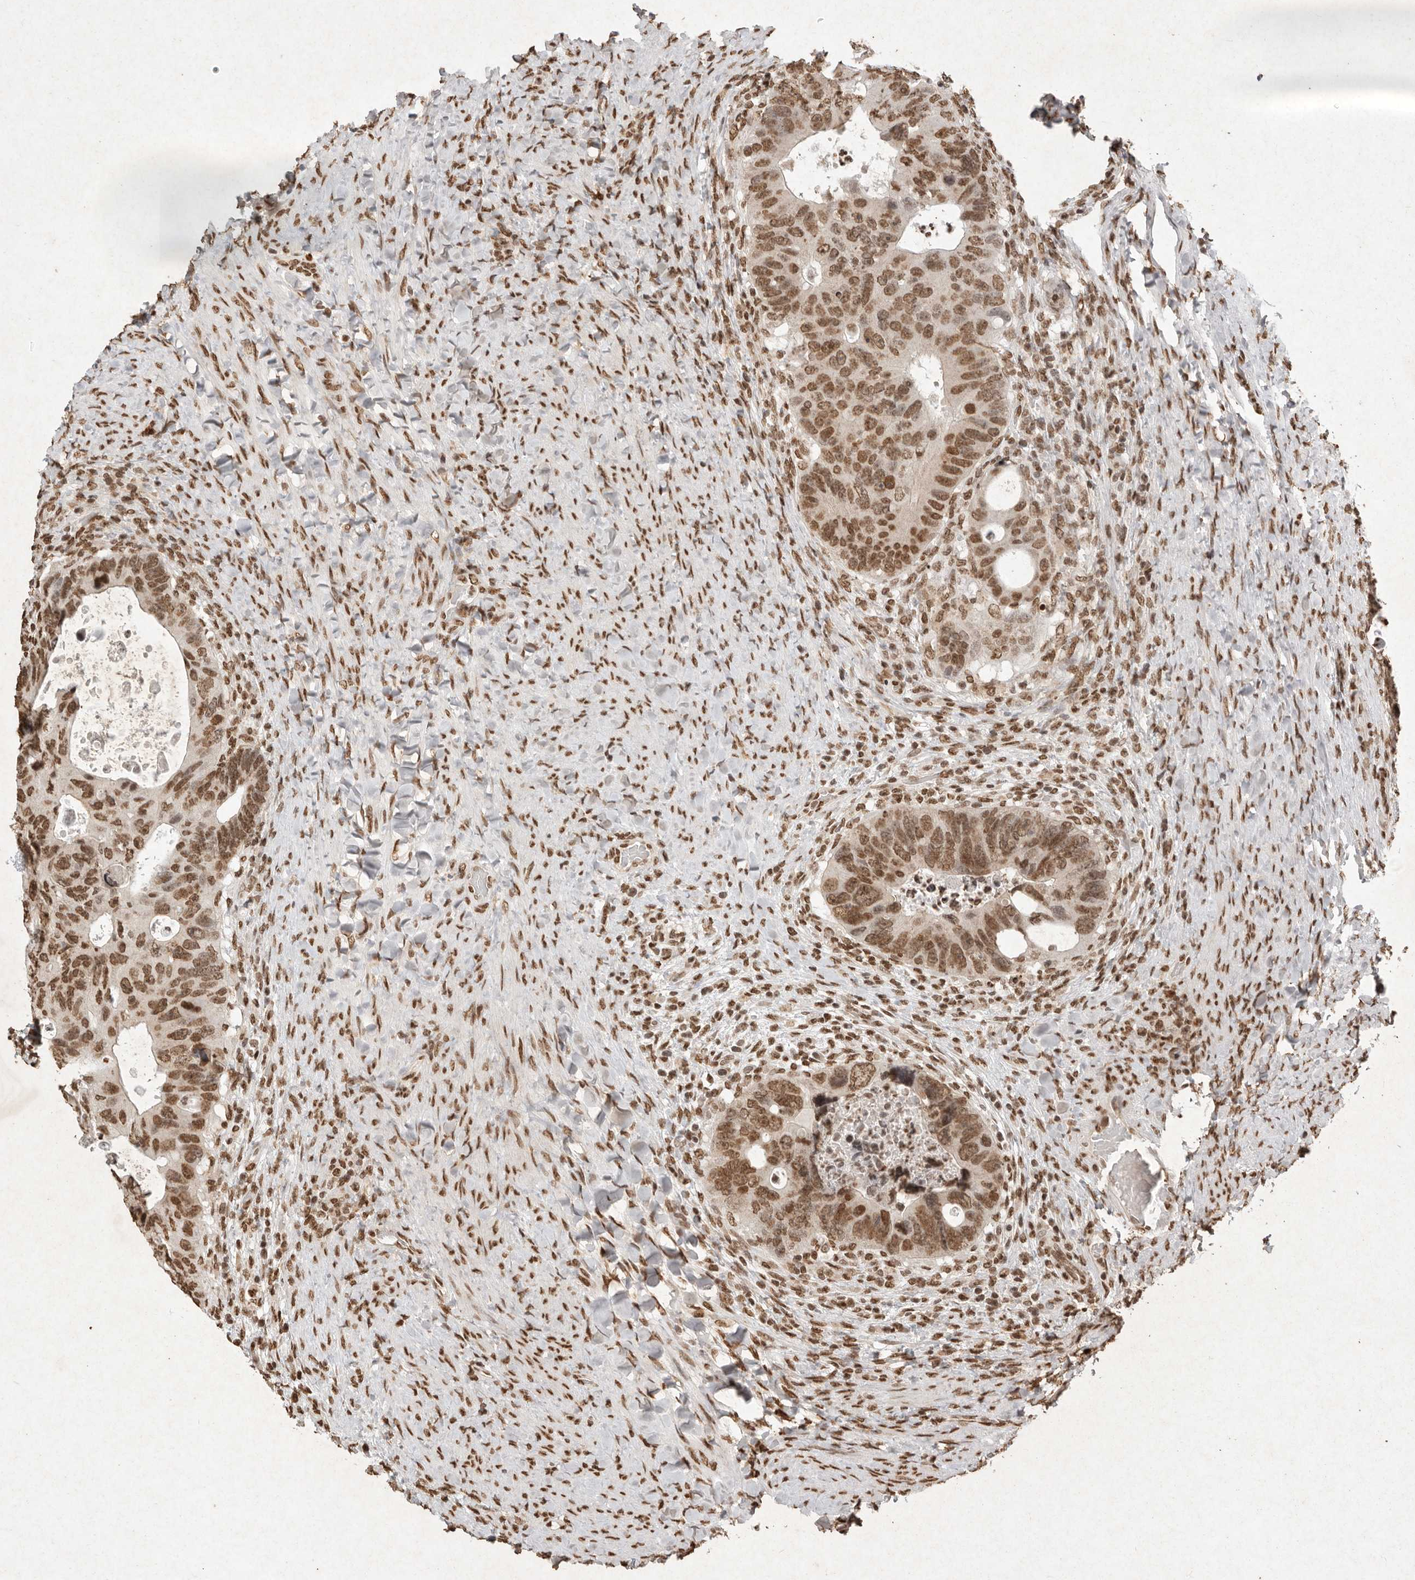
{"staining": {"intensity": "moderate", "quantity": ">75%", "location": "nuclear"}, "tissue": "colorectal cancer", "cell_type": "Tumor cells", "image_type": "cancer", "snomed": [{"axis": "morphology", "description": "Adenocarcinoma, NOS"}, {"axis": "topography", "description": "Rectum"}], "caption": "Tumor cells exhibit moderate nuclear expression in approximately >75% of cells in adenocarcinoma (colorectal).", "gene": "NKX3-2", "patient": {"sex": "male", "age": 59}}